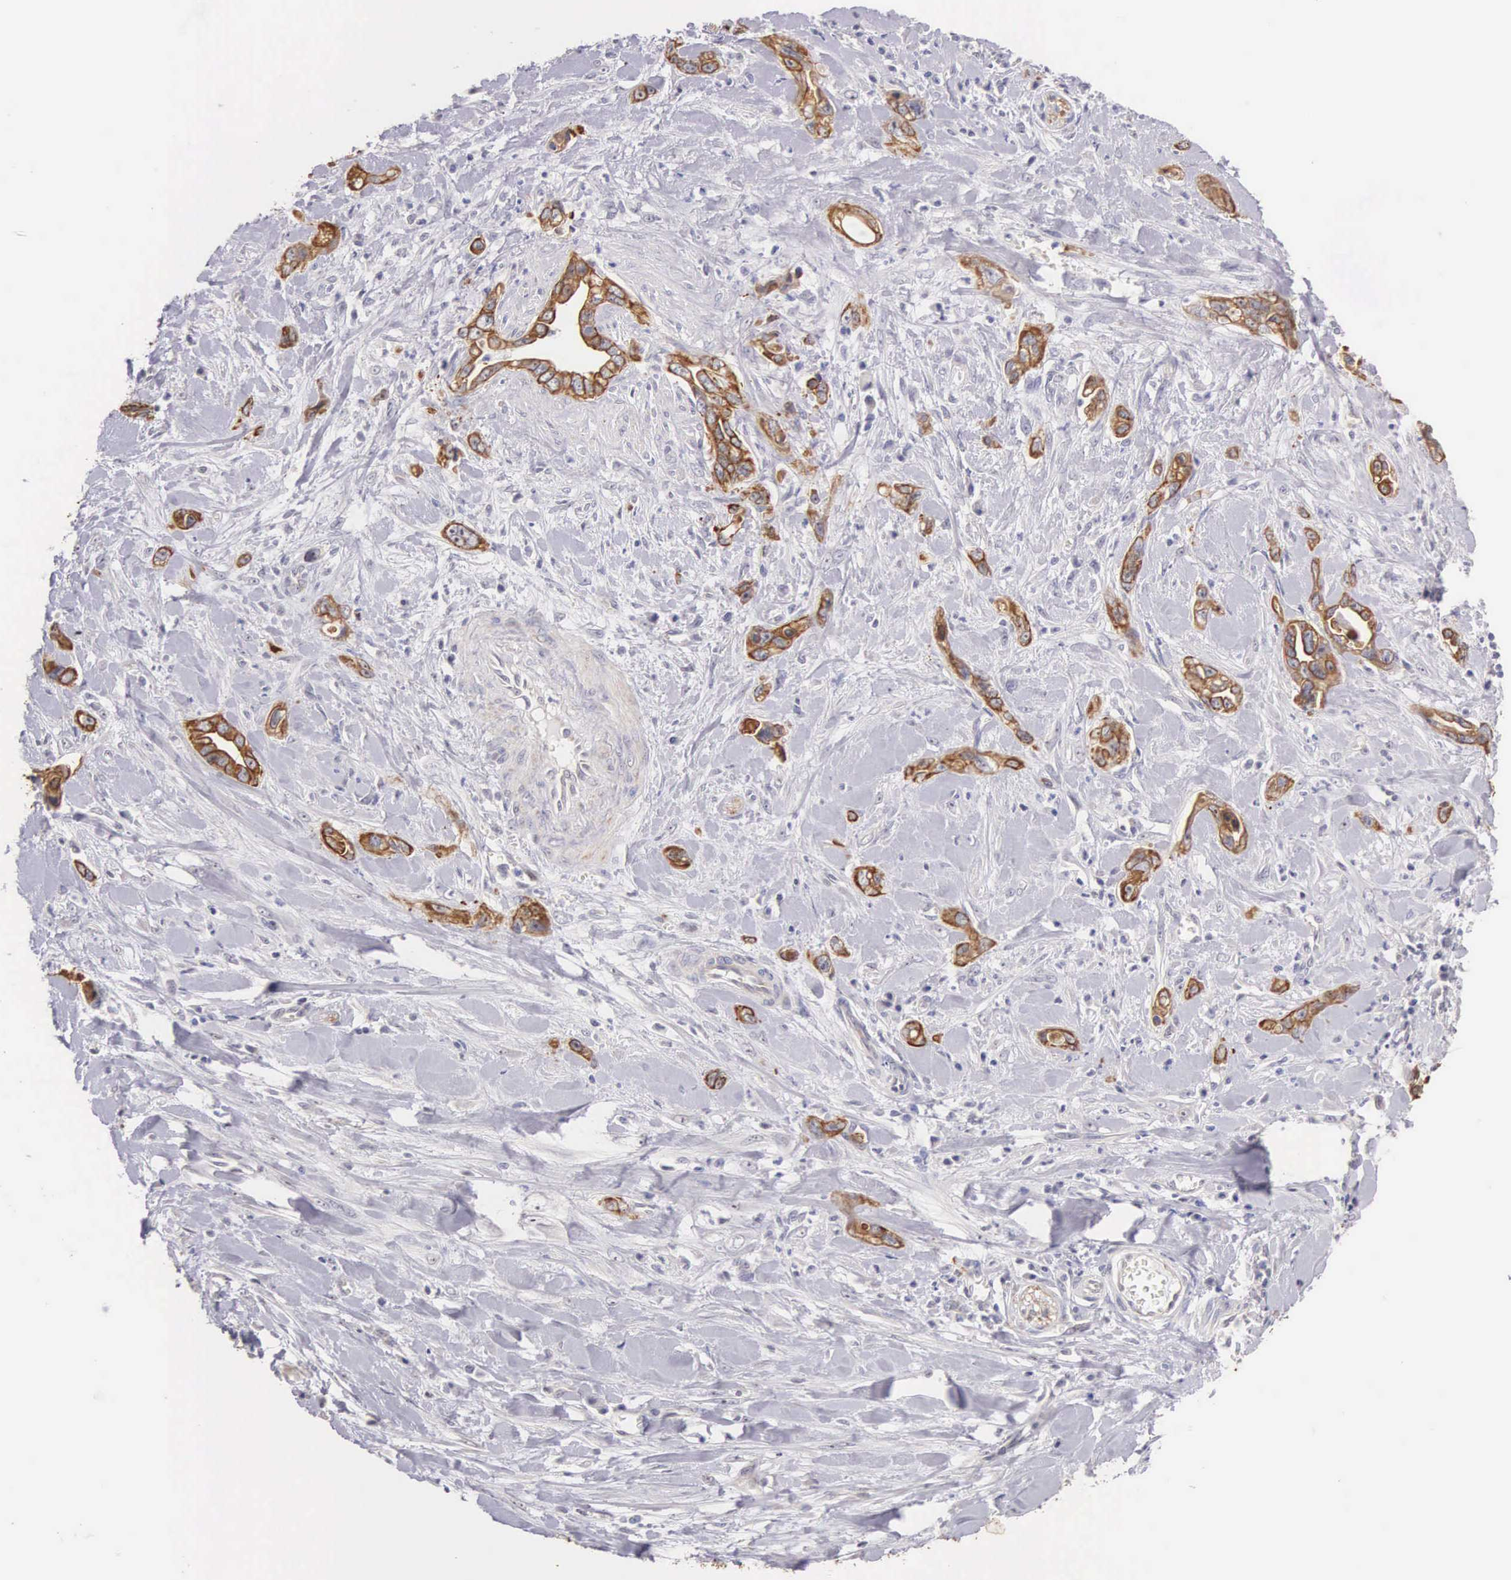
{"staining": {"intensity": "moderate", "quantity": ">75%", "location": "cytoplasmic/membranous"}, "tissue": "pancreatic cancer", "cell_type": "Tumor cells", "image_type": "cancer", "snomed": [{"axis": "morphology", "description": "Adenocarcinoma, NOS"}, {"axis": "topography", "description": "Pancreas"}], "caption": "Adenocarcinoma (pancreatic) stained with a protein marker exhibits moderate staining in tumor cells.", "gene": "PIR", "patient": {"sex": "male", "age": 69}}